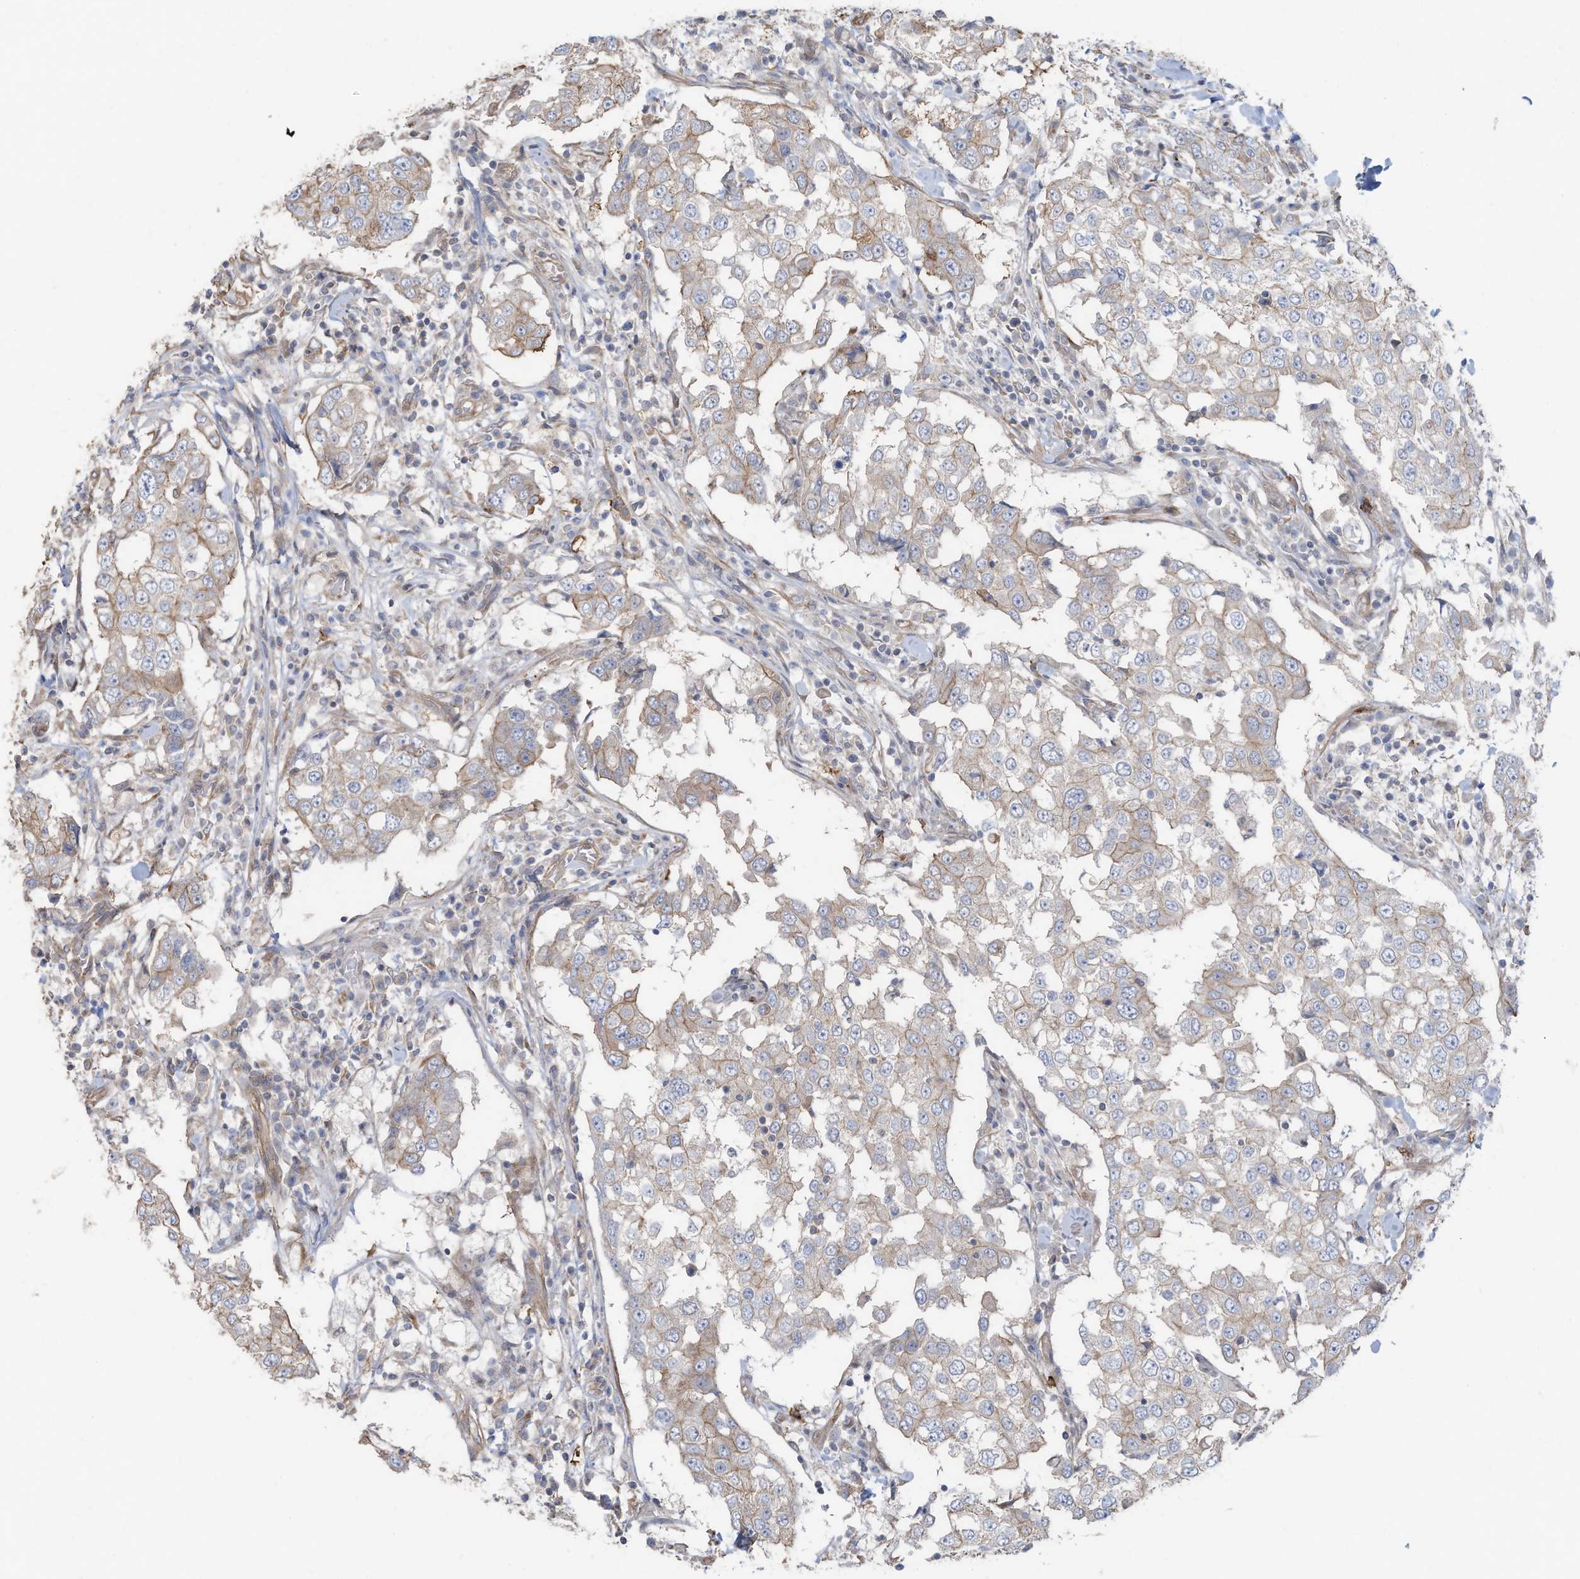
{"staining": {"intensity": "weak", "quantity": "<25%", "location": "cytoplasmic/membranous"}, "tissue": "breast cancer", "cell_type": "Tumor cells", "image_type": "cancer", "snomed": [{"axis": "morphology", "description": "Duct carcinoma"}, {"axis": "topography", "description": "Breast"}], "caption": "Tumor cells are negative for brown protein staining in breast intraductal carcinoma.", "gene": "SLC17A7", "patient": {"sex": "female", "age": 27}}